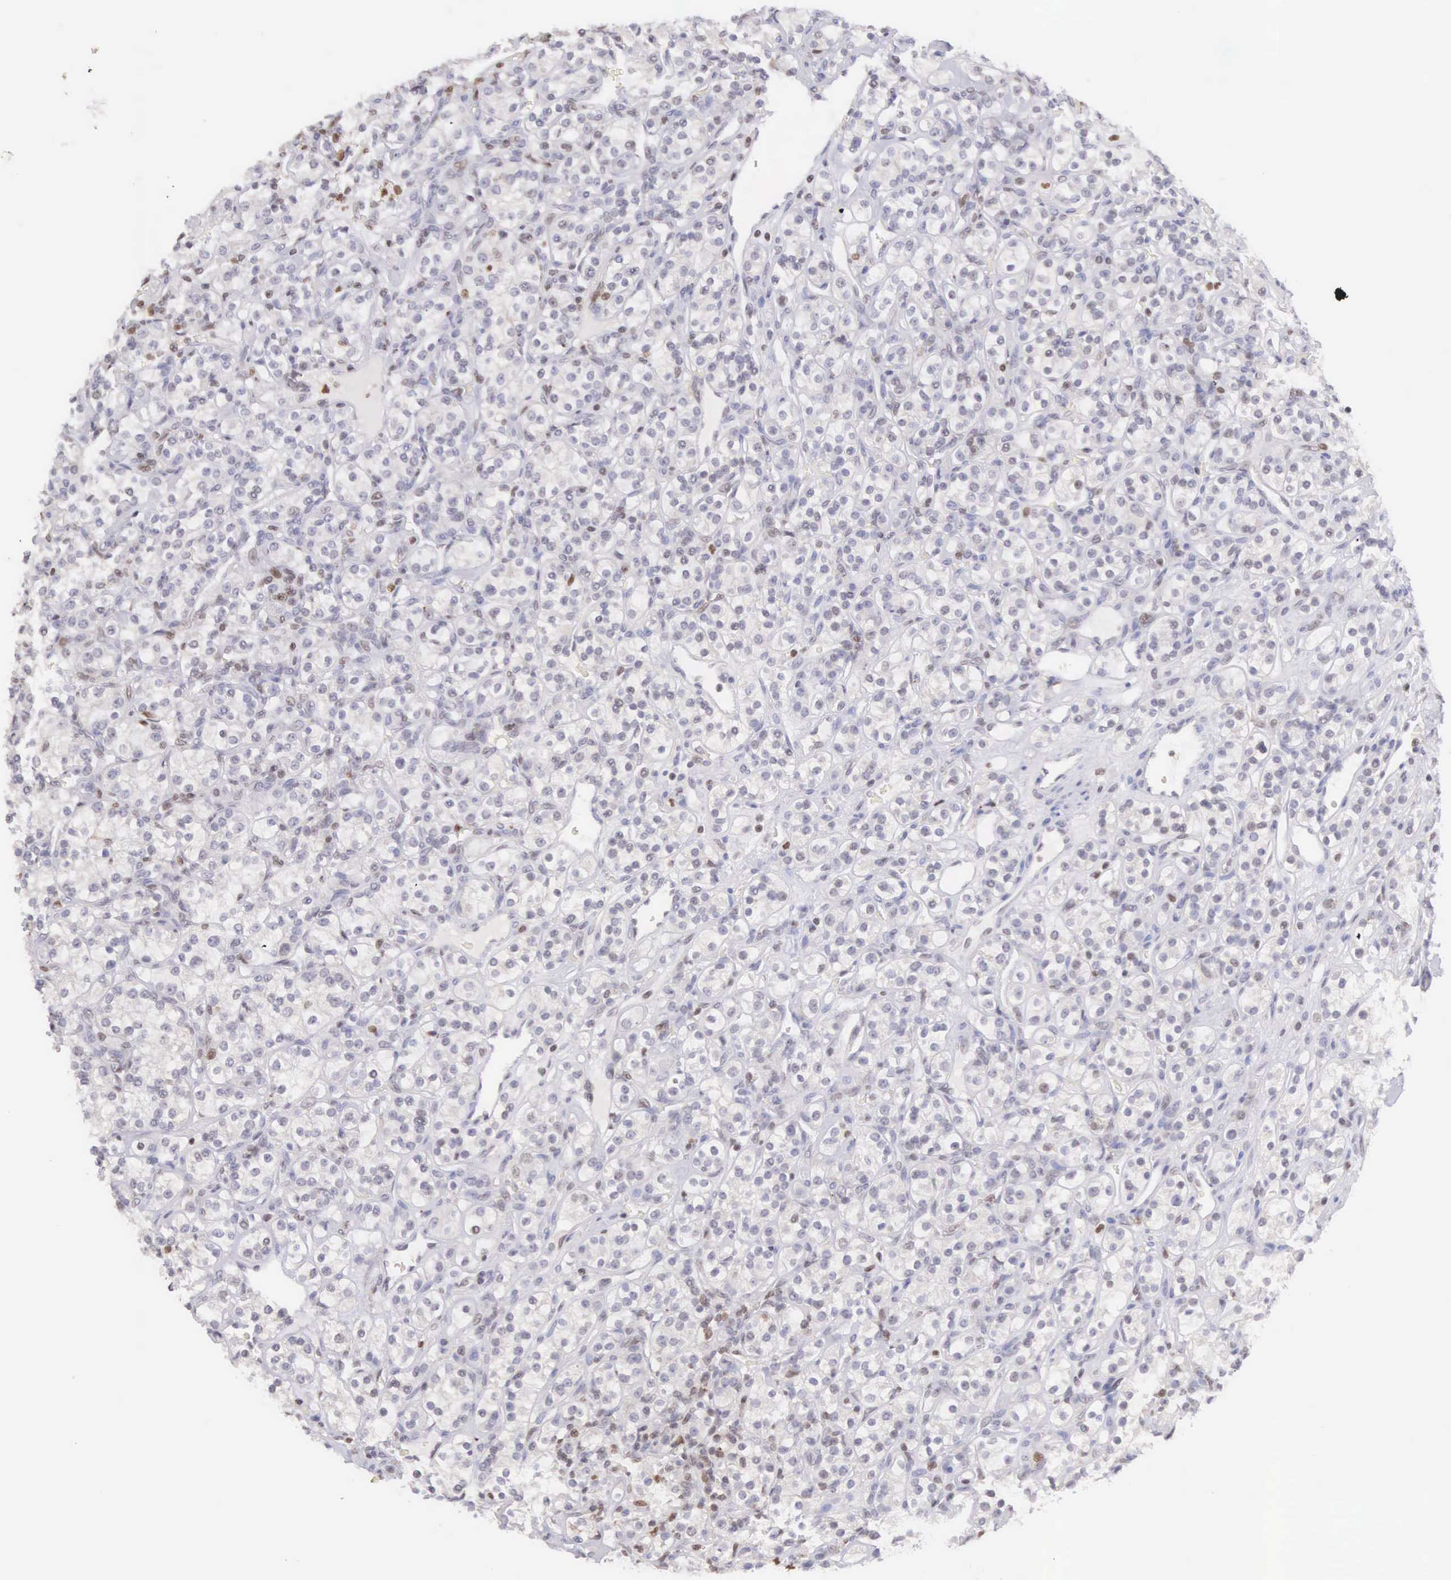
{"staining": {"intensity": "weak", "quantity": "<25%", "location": "nuclear"}, "tissue": "renal cancer", "cell_type": "Tumor cells", "image_type": "cancer", "snomed": [{"axis": "morphology", "description": "Adenocarcinoma, NOS"}, {"axis": "topography", "description": "Kidney"}], "caption": "Tumor cells are negative for protein expression in human renal cancer (adenocarcinoma).", "gene": "VRK1", "patient": {"sex": "male", "age": 77}}